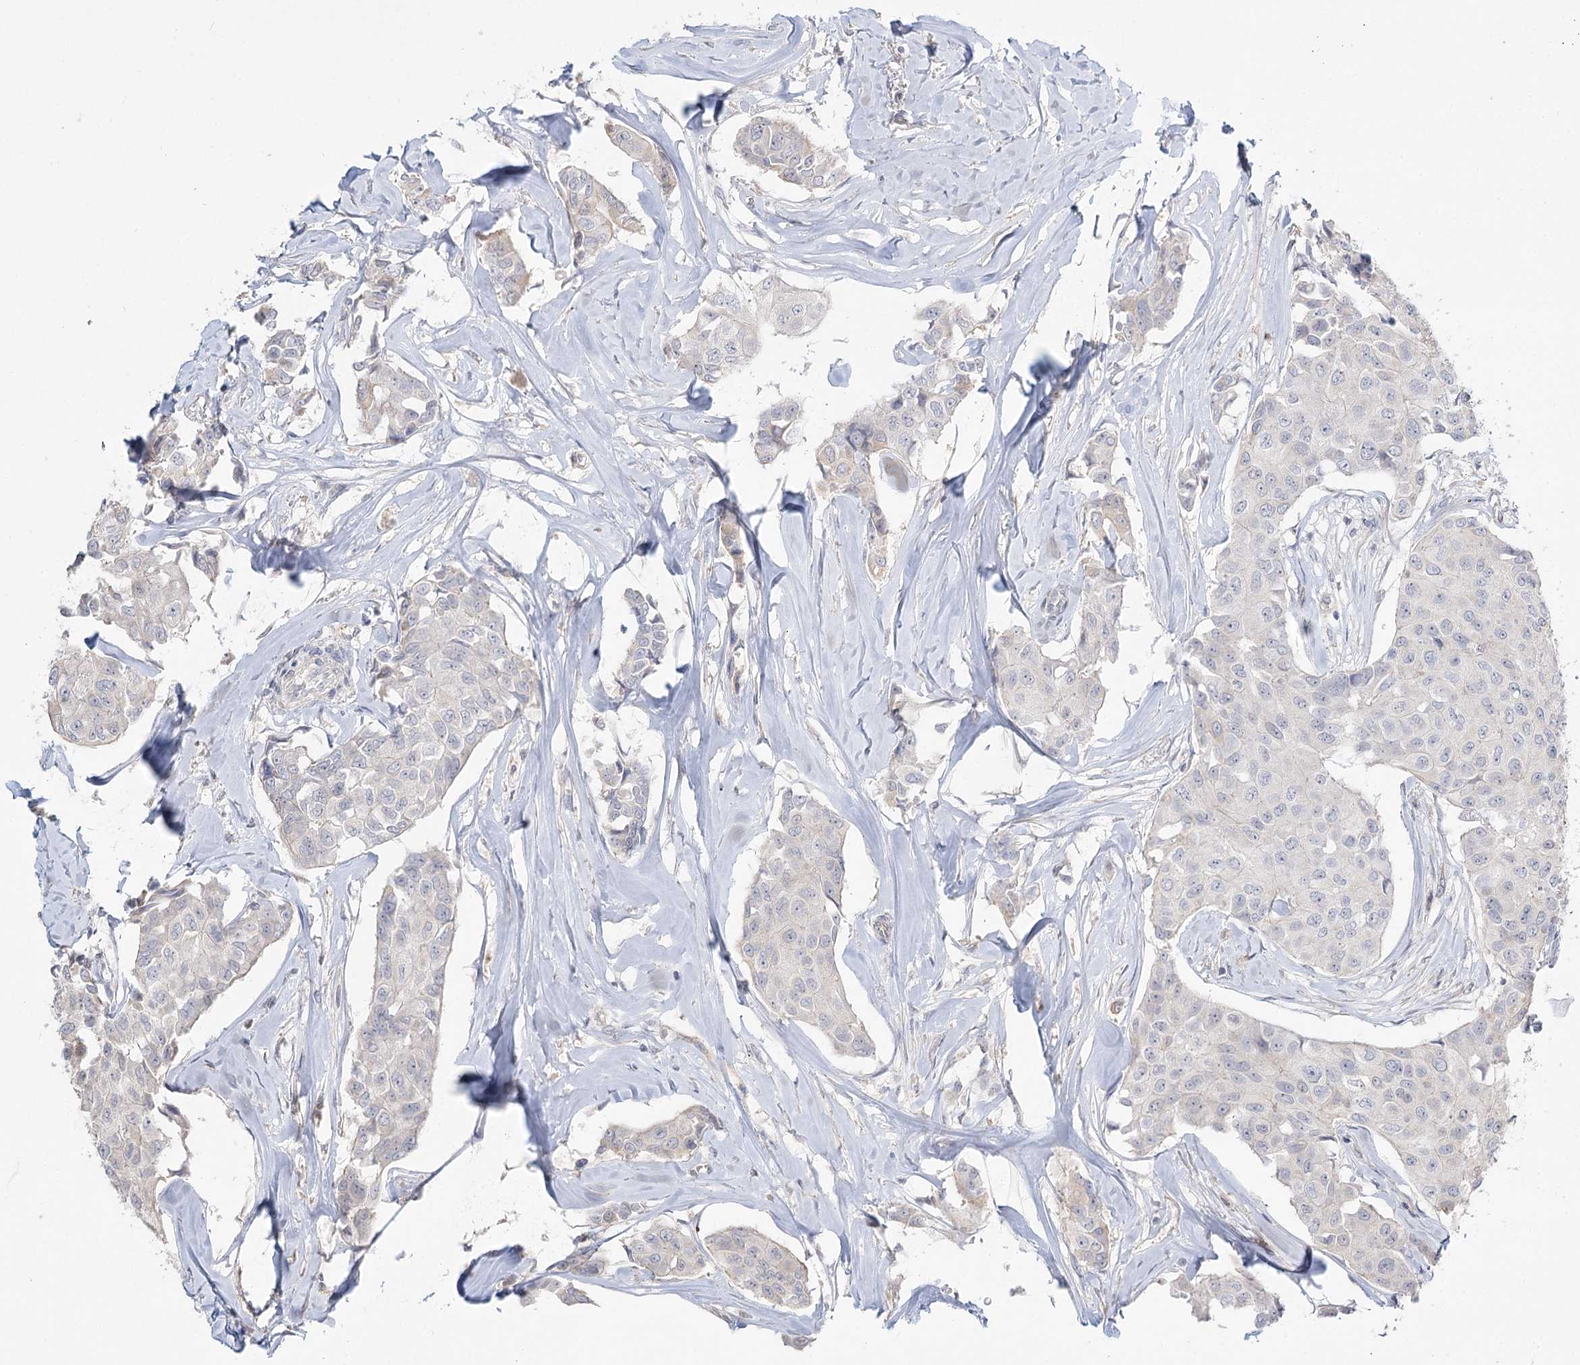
{"staining": {"intensity": "negative", "quantity": "none", "location": "none"}, "tissue": "breast cancer", "cell_type": "Tumor cells", "image_type": "cancer", "snomed": [{"axis": "morphology", "description": "Duct carcinoma"}, {"axis": "topography", "description": "Breast"}], "caption": "Tumor cells show no significant protein positivity in breast intraductal carcinoma.", "gene": "GUCY2C", "patient": {"sex": "female", "age": 80}}